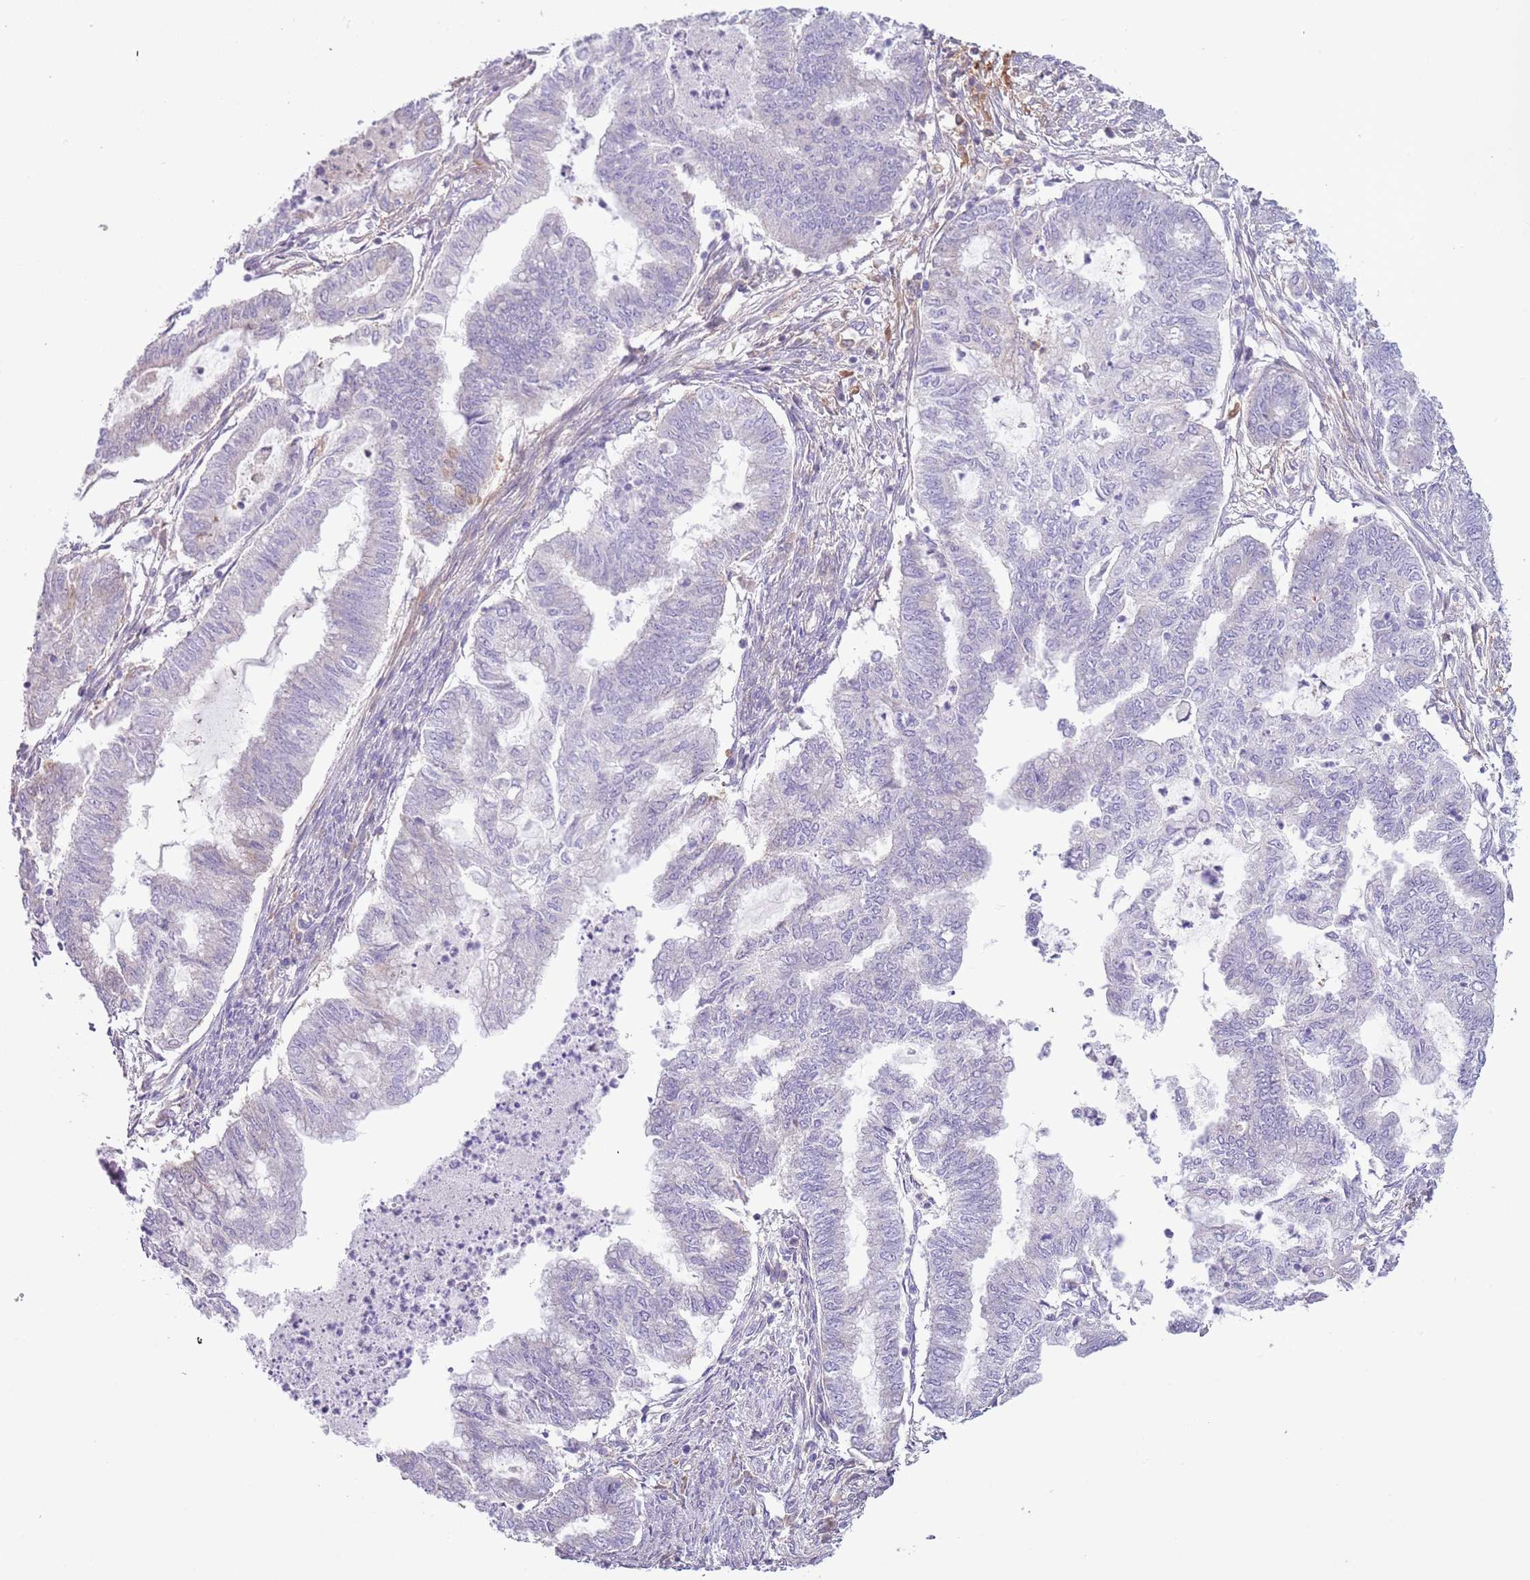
{"staining": {"intensity": "negative", "quantity": "none", "location": "none"}, "tissue": "endometrial cancer", "cell_type": "Tumor cells", "image_type": "cancer", "snomed": [{"axis": "morphology", "description": "Adenocarcinoma, NOS"}, {"axis": "topography", "description": "Endometrium"}], "caption": "Human endometrial adenocarcinoma stained for a protein using IHC exhibits no expression in tumor cells.", "gene": "CFH", "patient": {"sex": "female", "age": 79}}